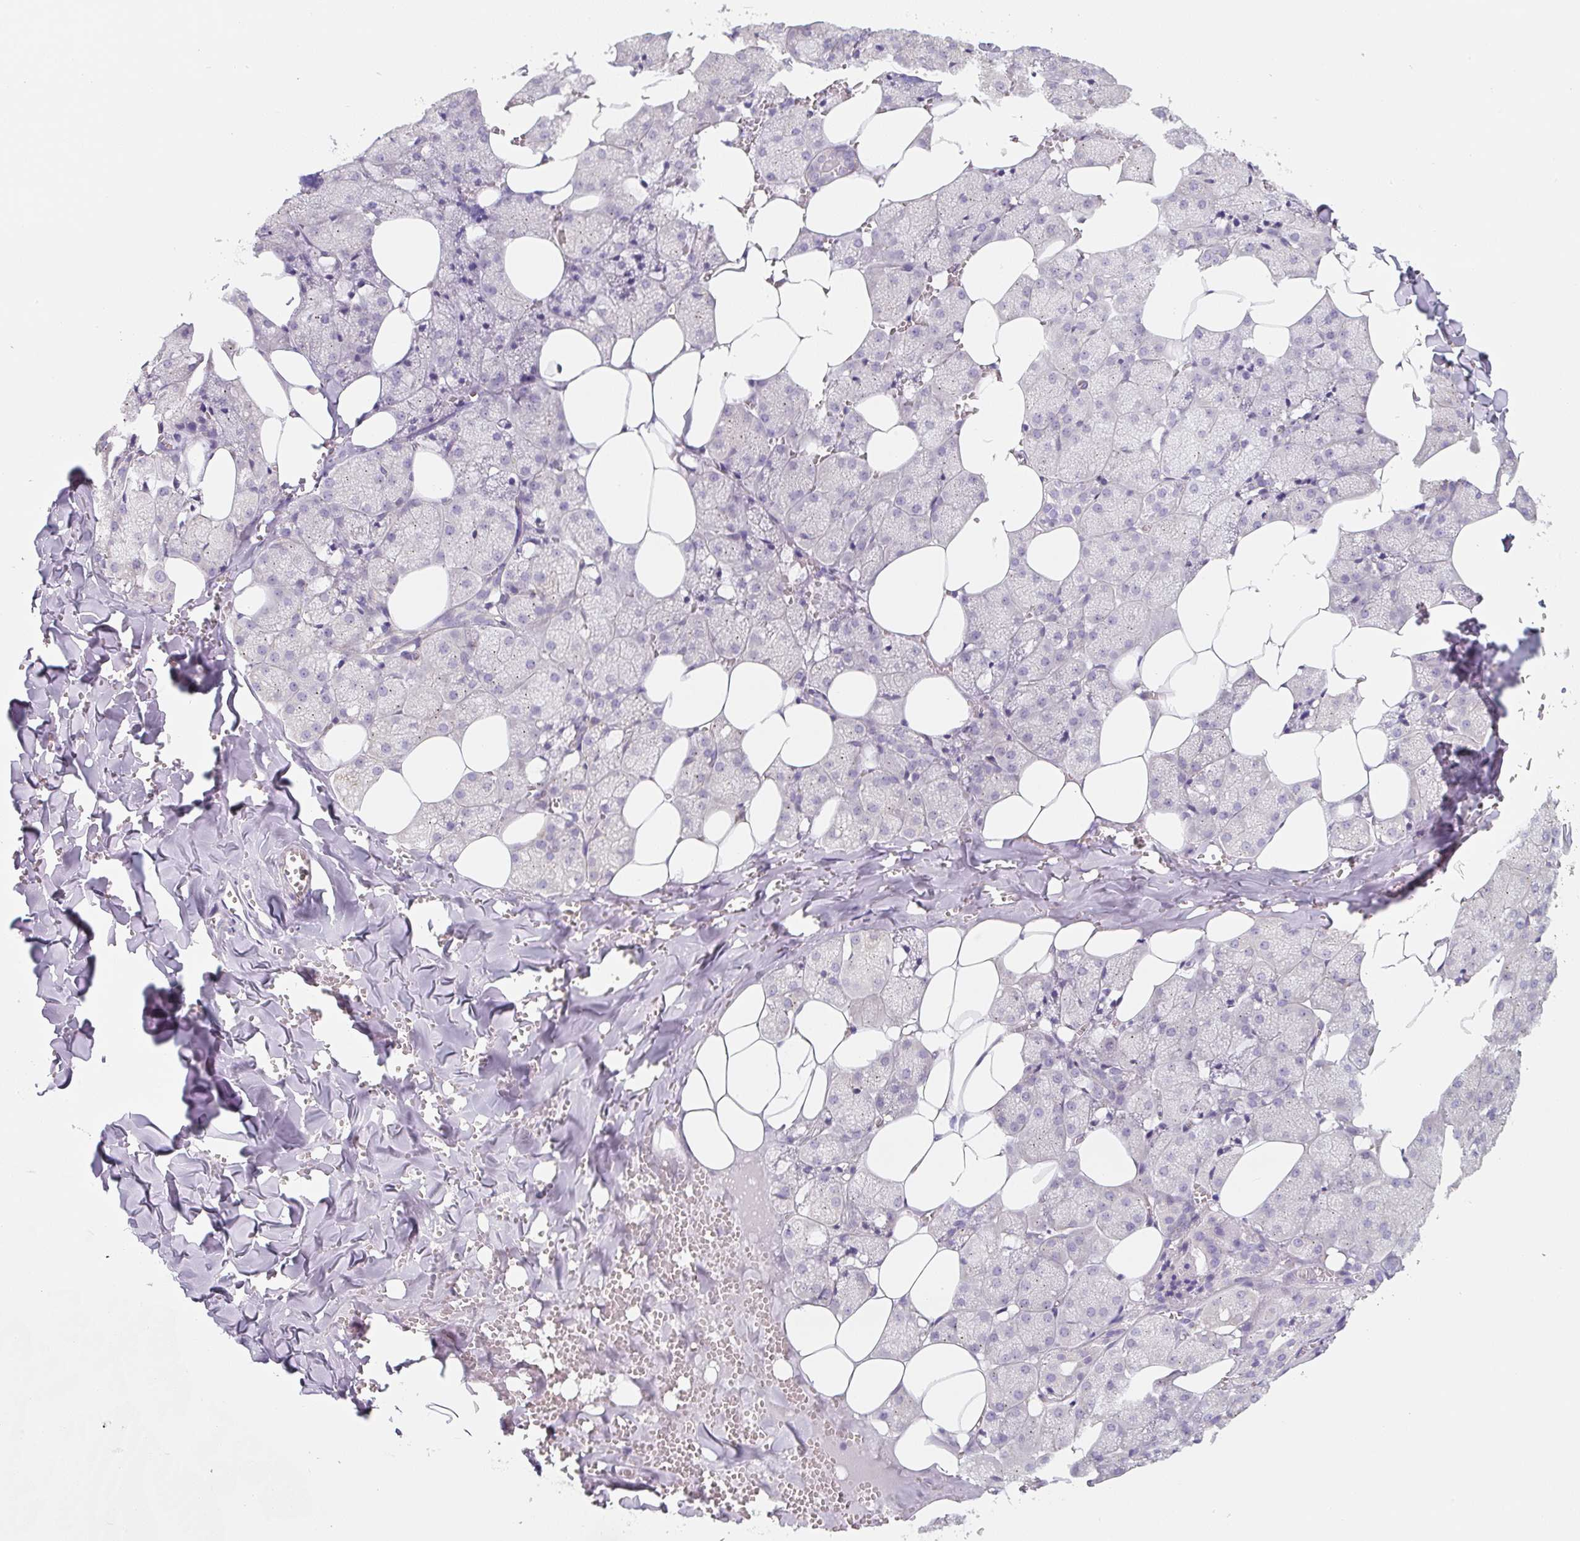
{"staining": {"intensity": "weak", "quantity": "<25%", "location": "cytoplasmic/membranous"}, "tissue": "salivary gland", "cell_type": "Glandular cells", "image_type": "normal", "snomed": [{"axis": "morphology", "description": "Normal tissue, NOS"}, {"axis": "topography", "description": "Salivary gland"}, {"axis": "topography", "description": "Peripheral nerve tissue"}], "caption": "This is an IHC image of benign human salivary gland. There is no expression in glandular cells.", "gene": "PWWP3B", "patient": {"sex": "male", "age": 38}}